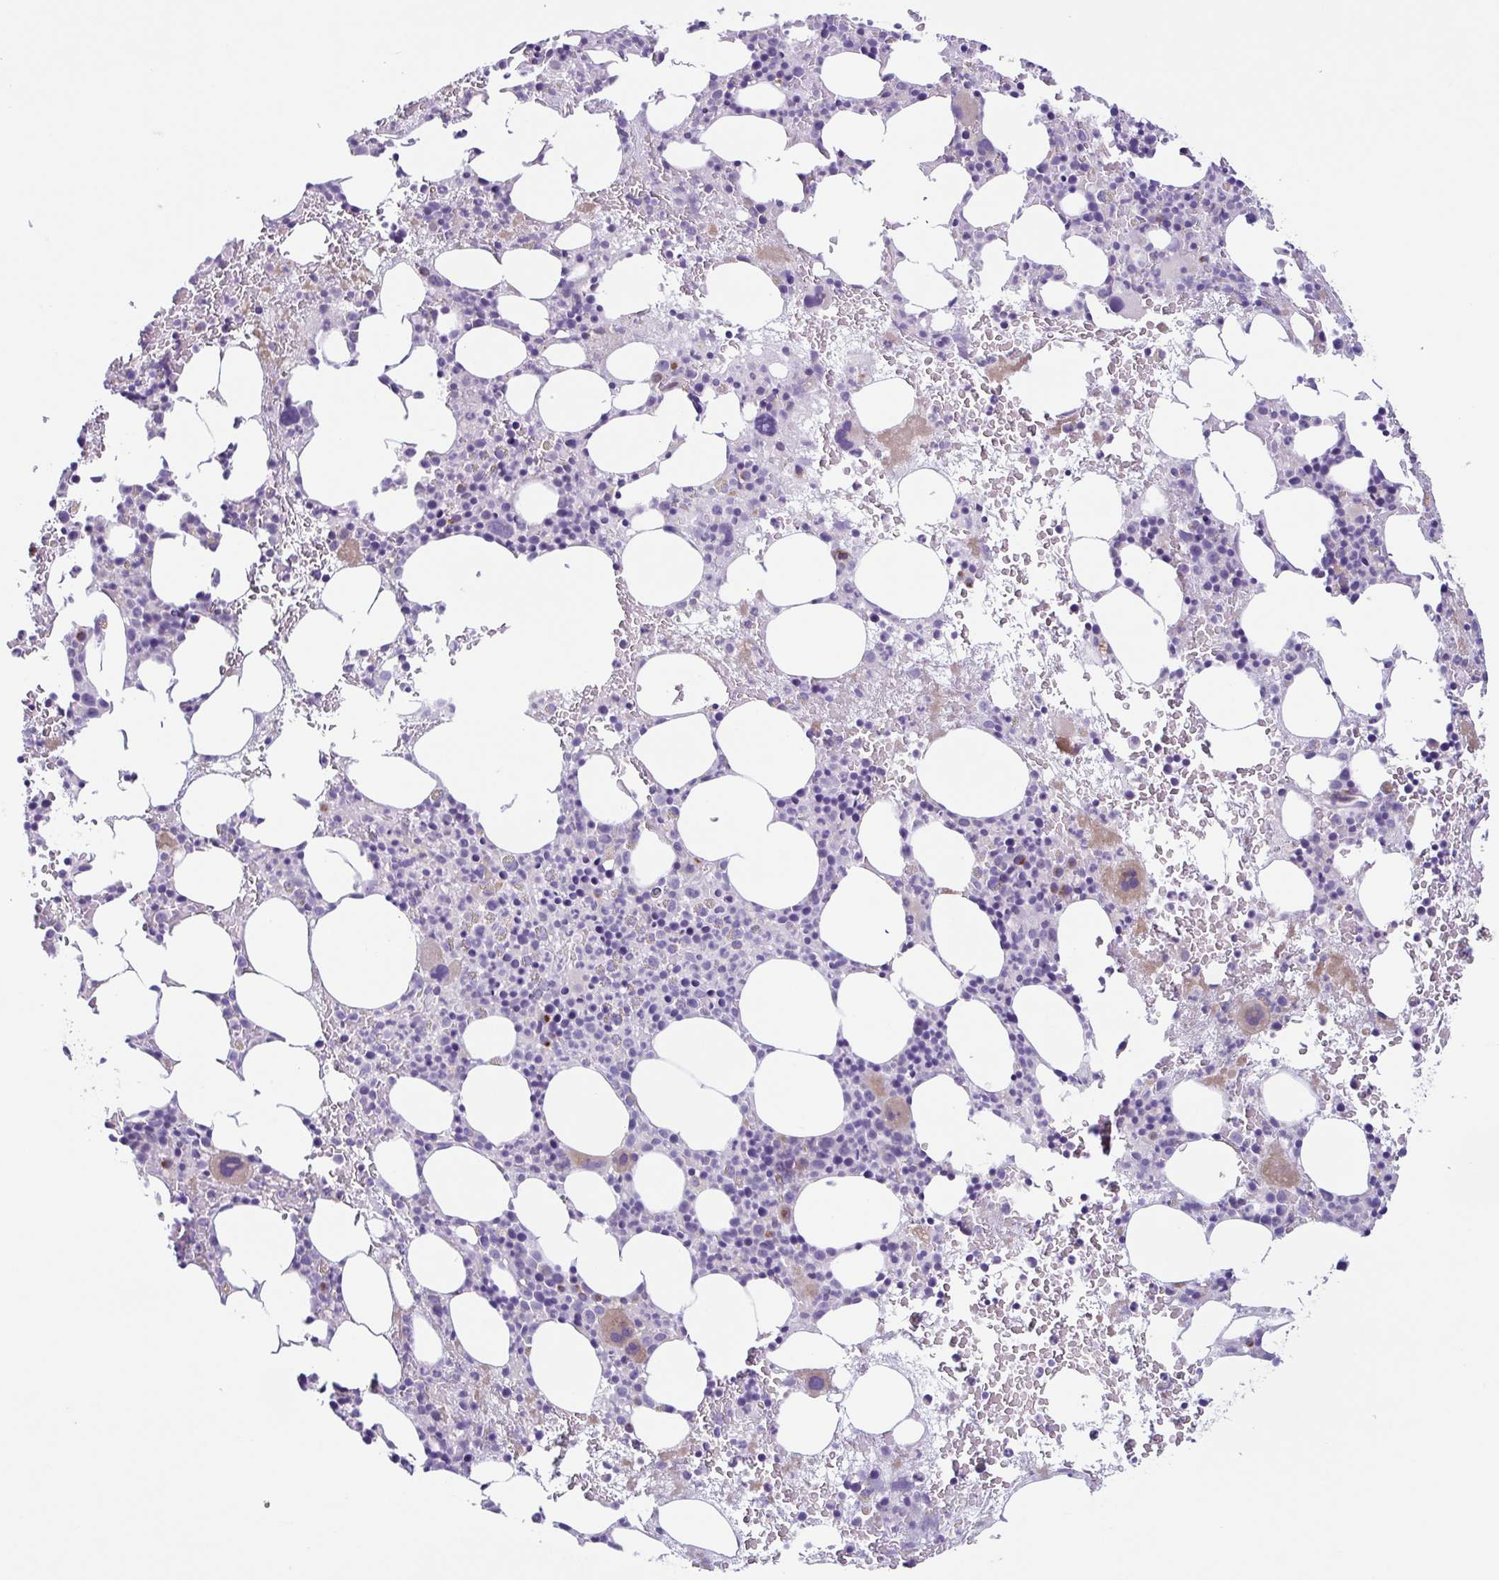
{"staining": {"intensity": "moderate", "quantity": "<25%", "location": "cytoplasmic/membranous"}, "tissue": "bone marrow", "cell_type": "Hematopoietic cells", "image_type": "normal", "snomed": [{"axis": "morphology", "description": "Normal tissue, NOS"}, {"axis": "topography", "description": "Bone marrow"}], "caption": "Protein analysis of normal bone marrow reveals moderate cytoplasmic/membranous staining in approximately <25% of hematopoietic cells.", "gene": "COL17A1", "patient": {"sex": "female", "age": 72}}